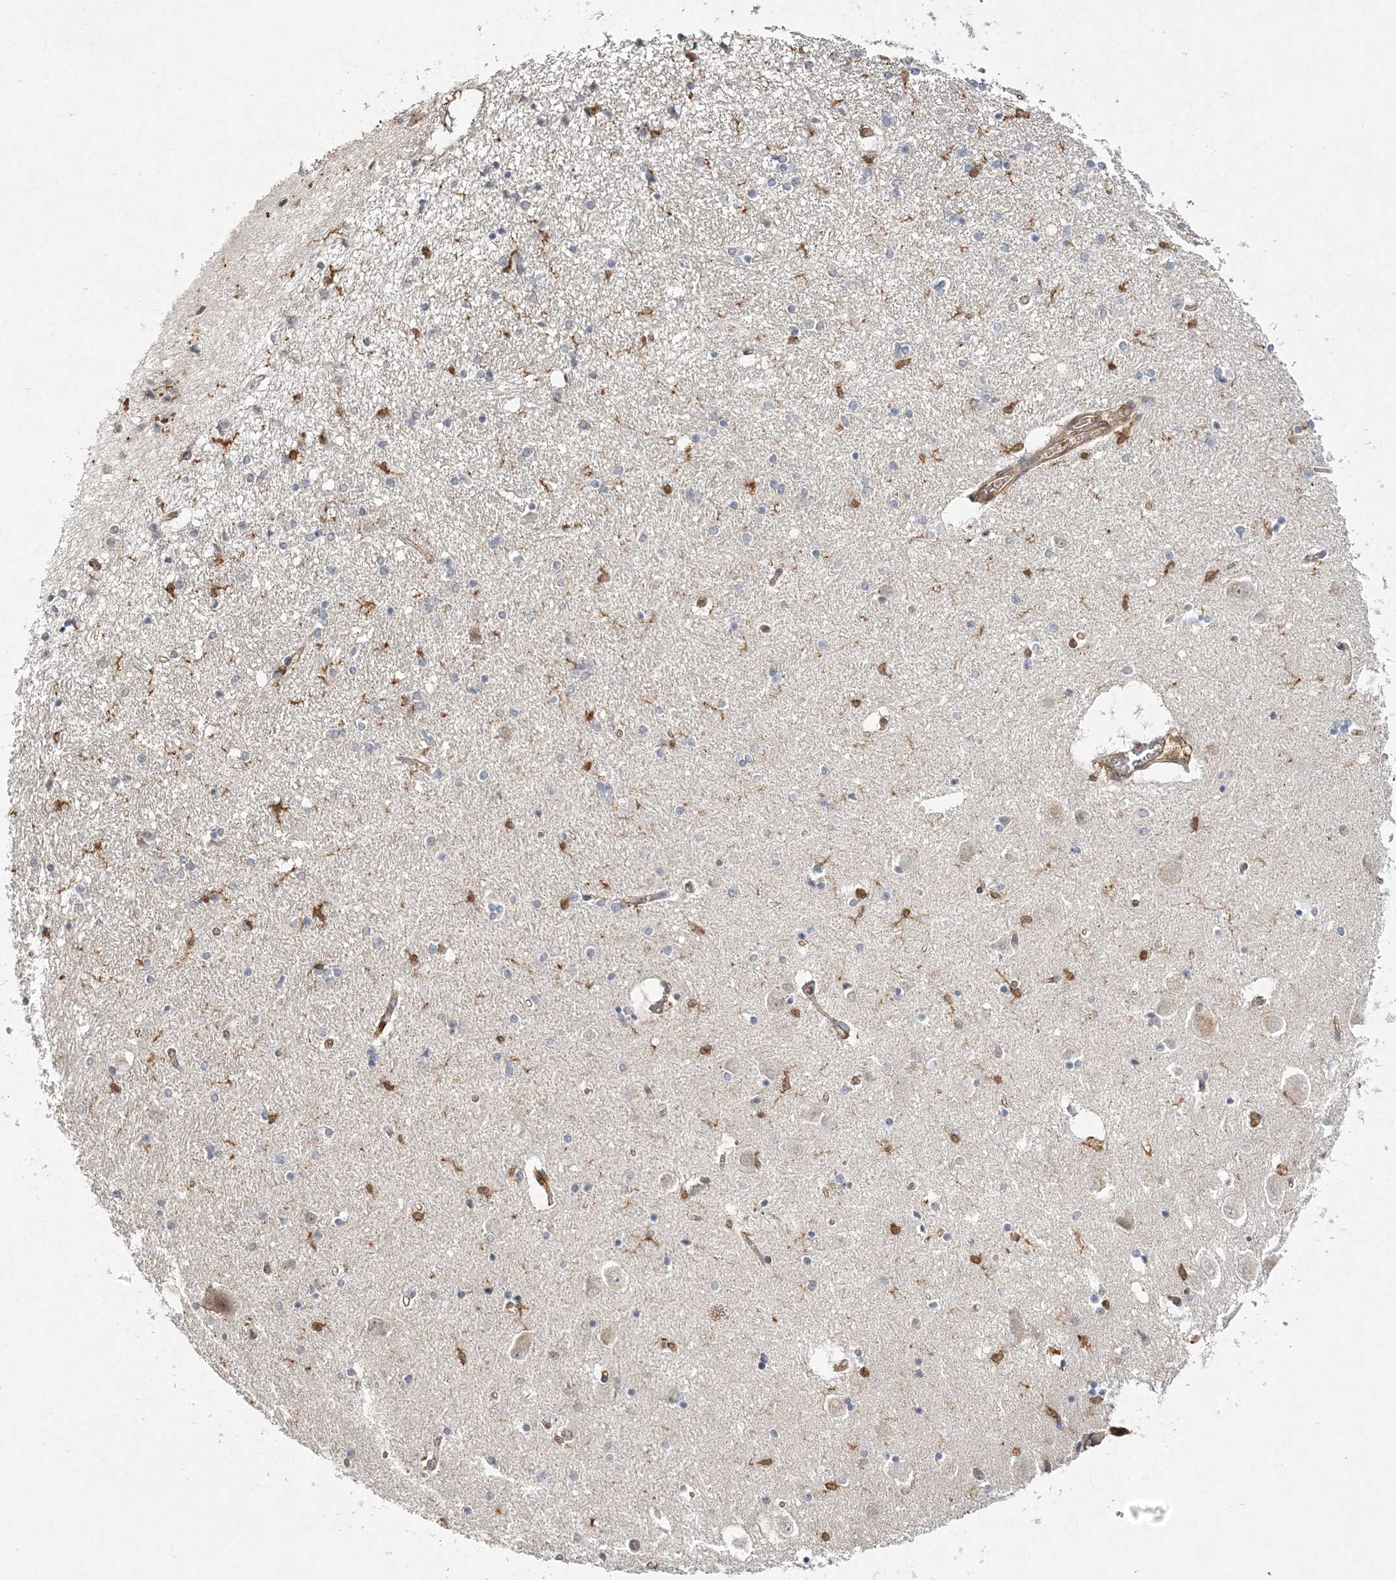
{"staining": {"intensity": "negative", "quantity": "none", "location": "none"}, "tissue": "hippocampus", "cell_type": "Glial cells", "image_type": "normal", "snomed": [{"axis": "morphology", "description": "Normal tissue, NOS"}, {"axis": "topography", "description": "Hippocampus"}], "caption": "IHC histopathology image of normal hippocampus: human hippocampus stained with DAB shows no significant protein staining in glial cells. (Brightfield microscopy of DAB IHC at high magnification).", "gene": "S100A11", "patient": {"sex": "female", "age": 54}}